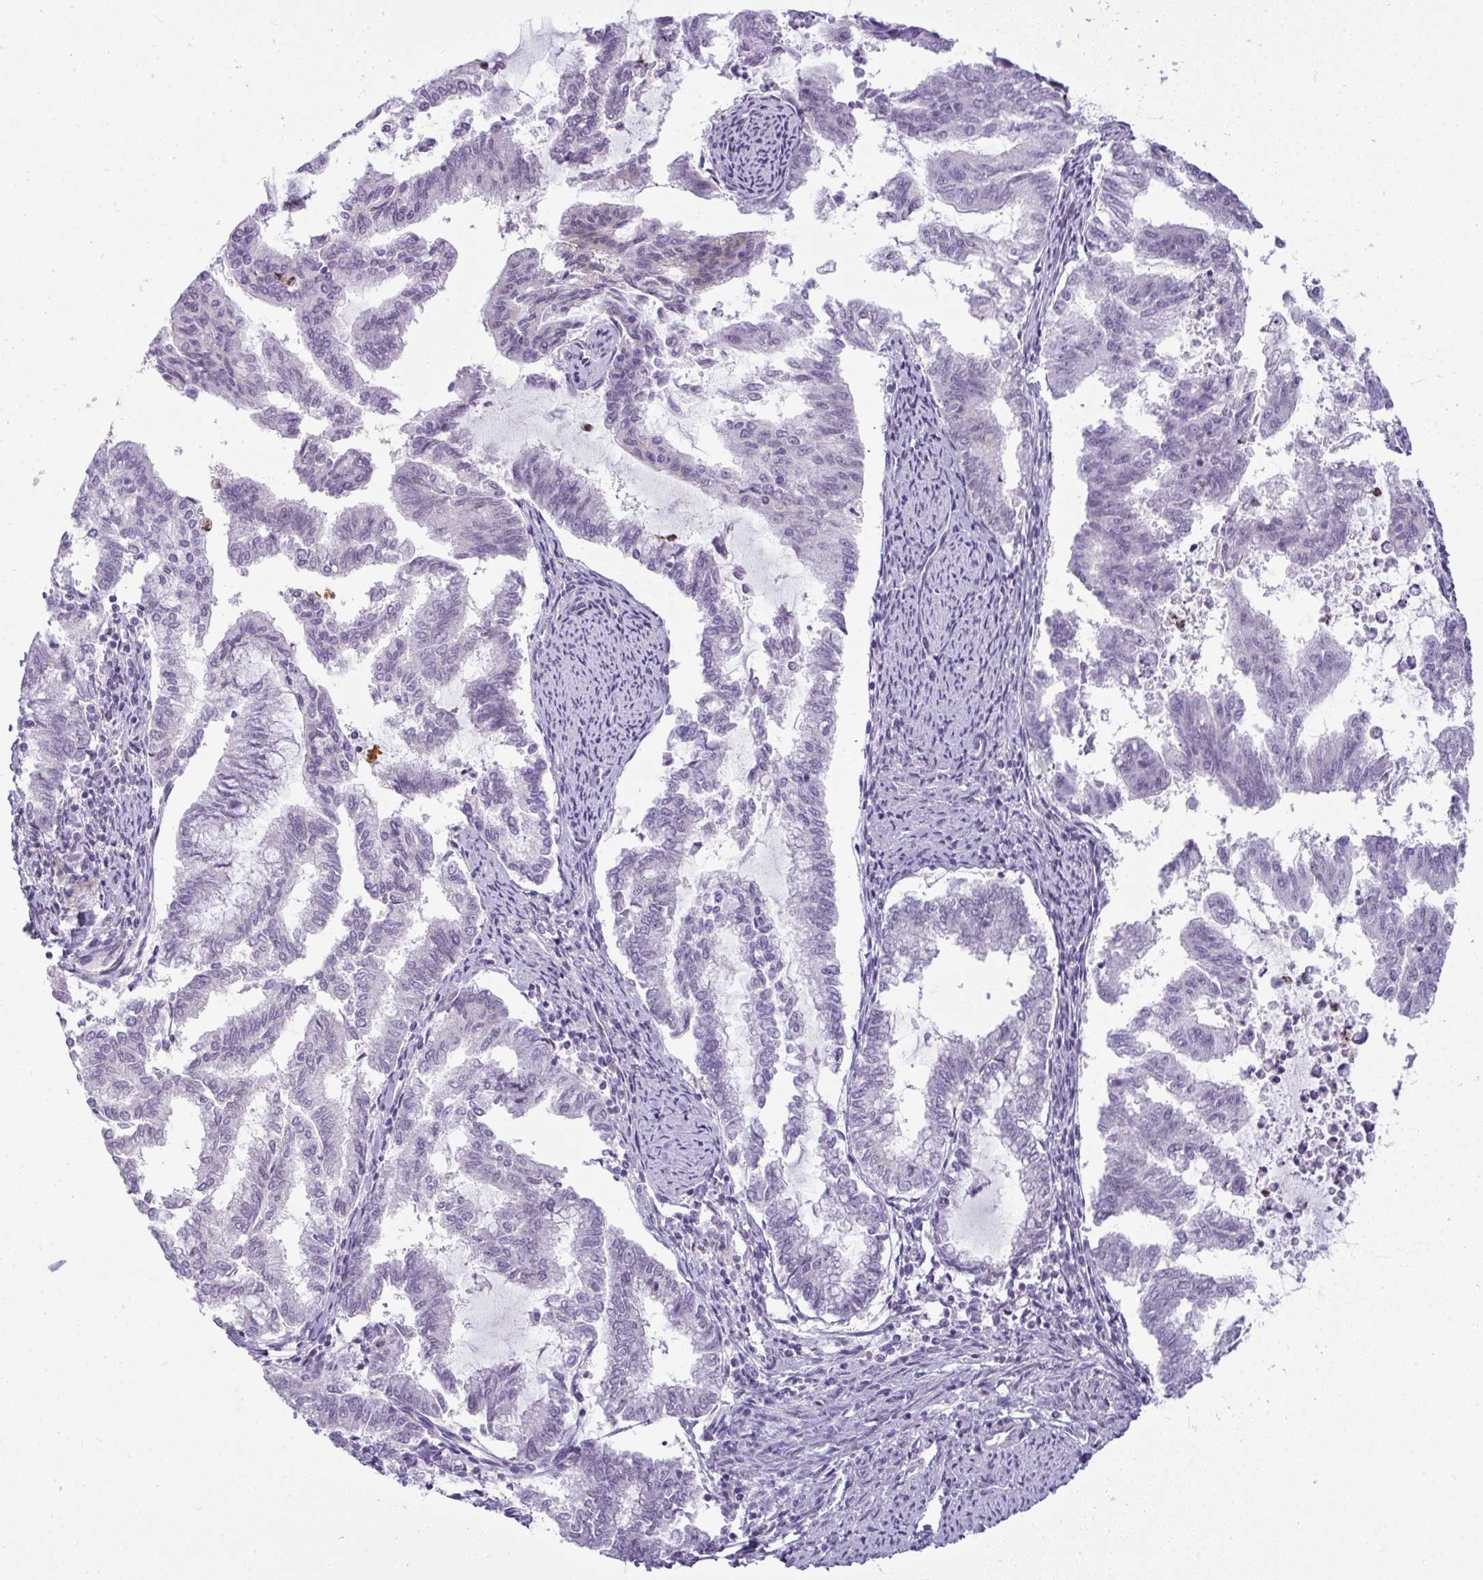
{"staining": {"intensity": "negative", "quantity": "none", "location": "none"}, "tissue": "endometrial cancer", "cell_type": "Tumor cells", "image_type": "cancer", "snomed": [{"axis": "morphology", "description": "Adenocarcinoma, NOS"}, {"axis": "topography", "description": "Endometrium"}], "caption": "Immunohistochemistry histopathology image of neoplastic tissue: human adenocarcinoma (endometrial) stained with DAB demonstrates no significant protein positivity in tumor cells.", "gene": "DZIP1", "patient": {"sex": "female", "age": 79}}